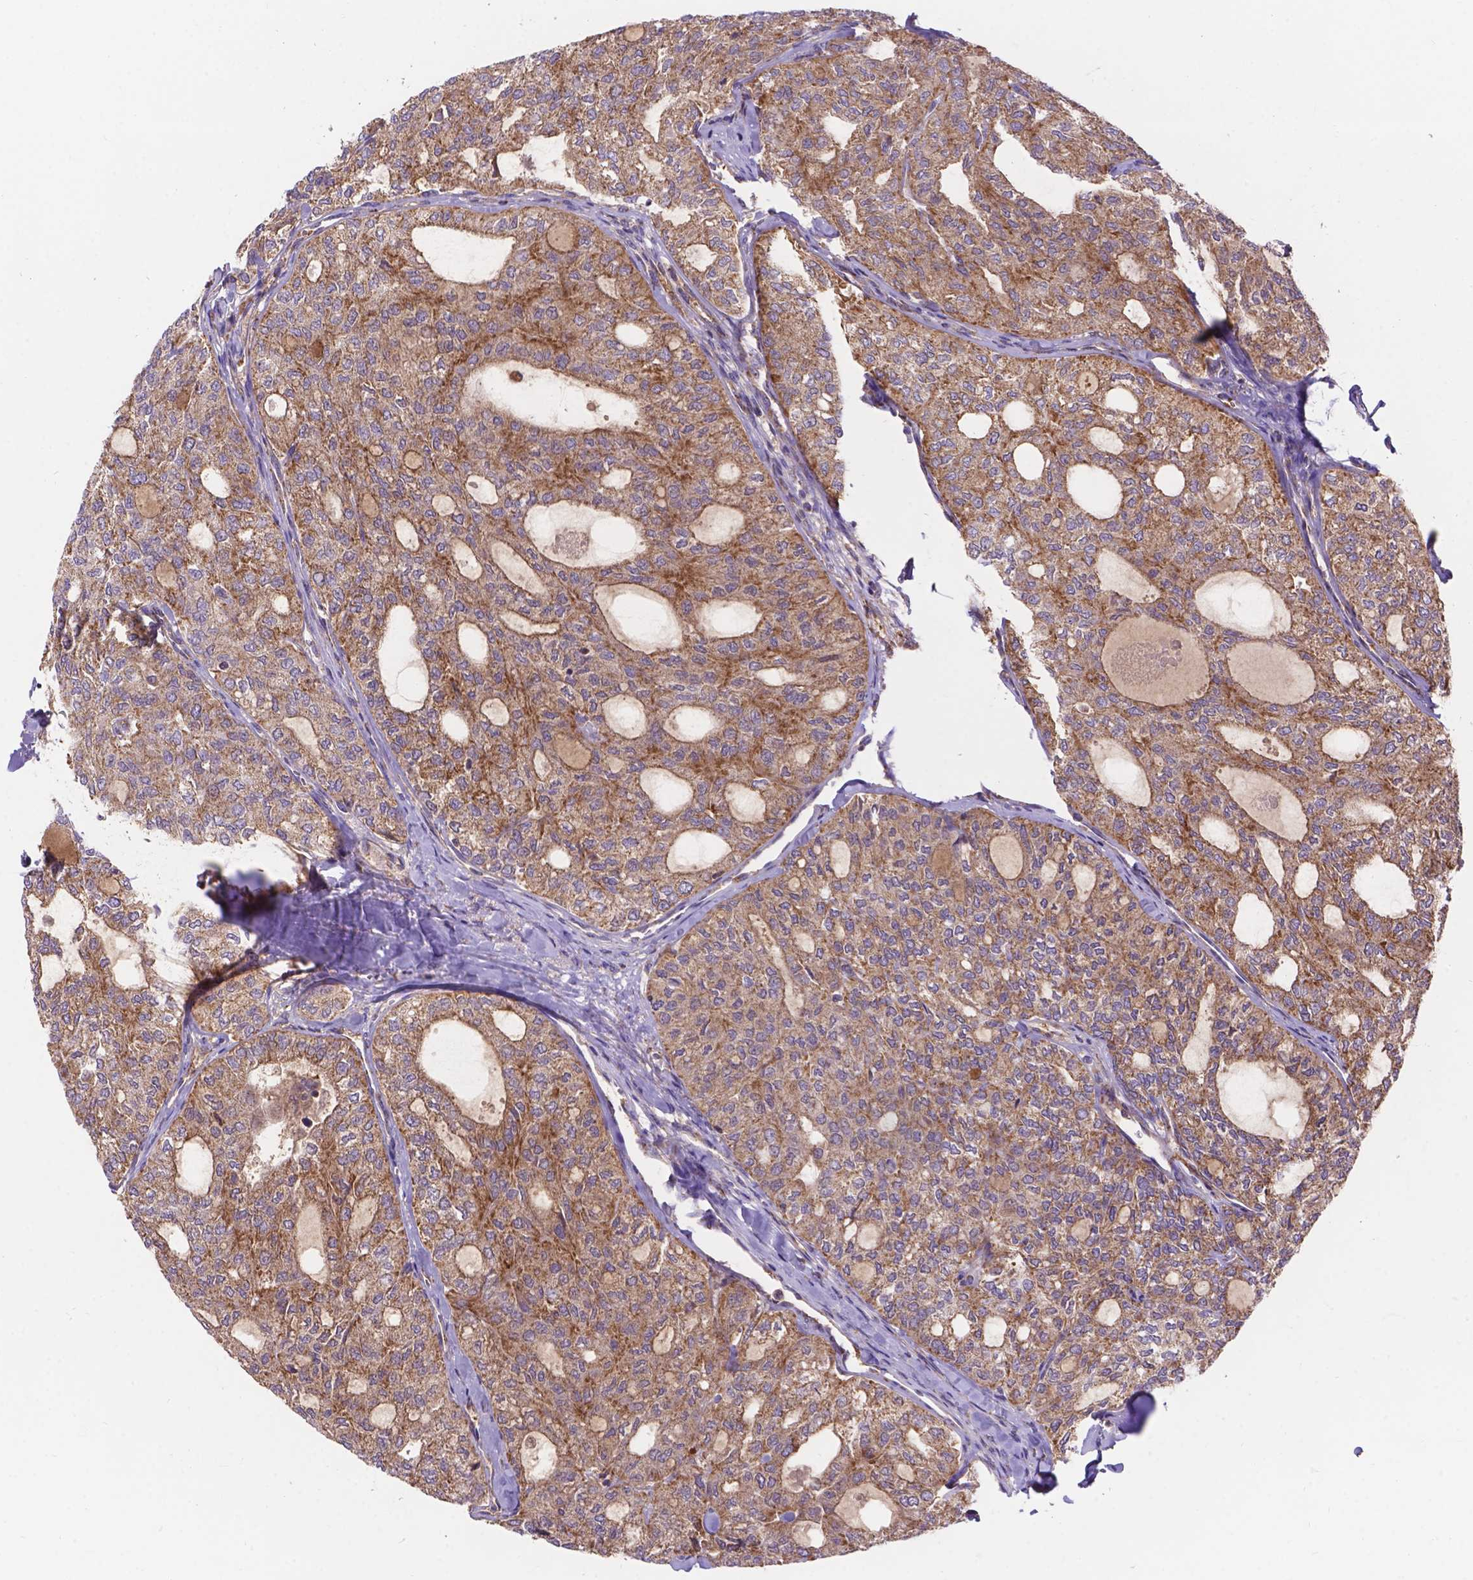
{"staining": {"intensity": "moderate", "quantity": ">75%", "location": "cytoplasmic/membranous"}, "tissue": "thyroid cancer", "cell_type": "Tumor cells", "image_type": "cancer", "snomed": [{"axis": "morphology", "description": "Follicular adenoma carcinoma, NOS"}, {"axis": "topography", "description": "Thyroid gland"}], "caption": "A high-resolution histopathology image shows IHC staining of follicular adenoma carcinoma (thyroid), which shows moderate cytoplasmic/membranous positivity in approximately >75% of tumor cells.", "gene": "AK3", "patient": {"sex": "male", "age": 75}}